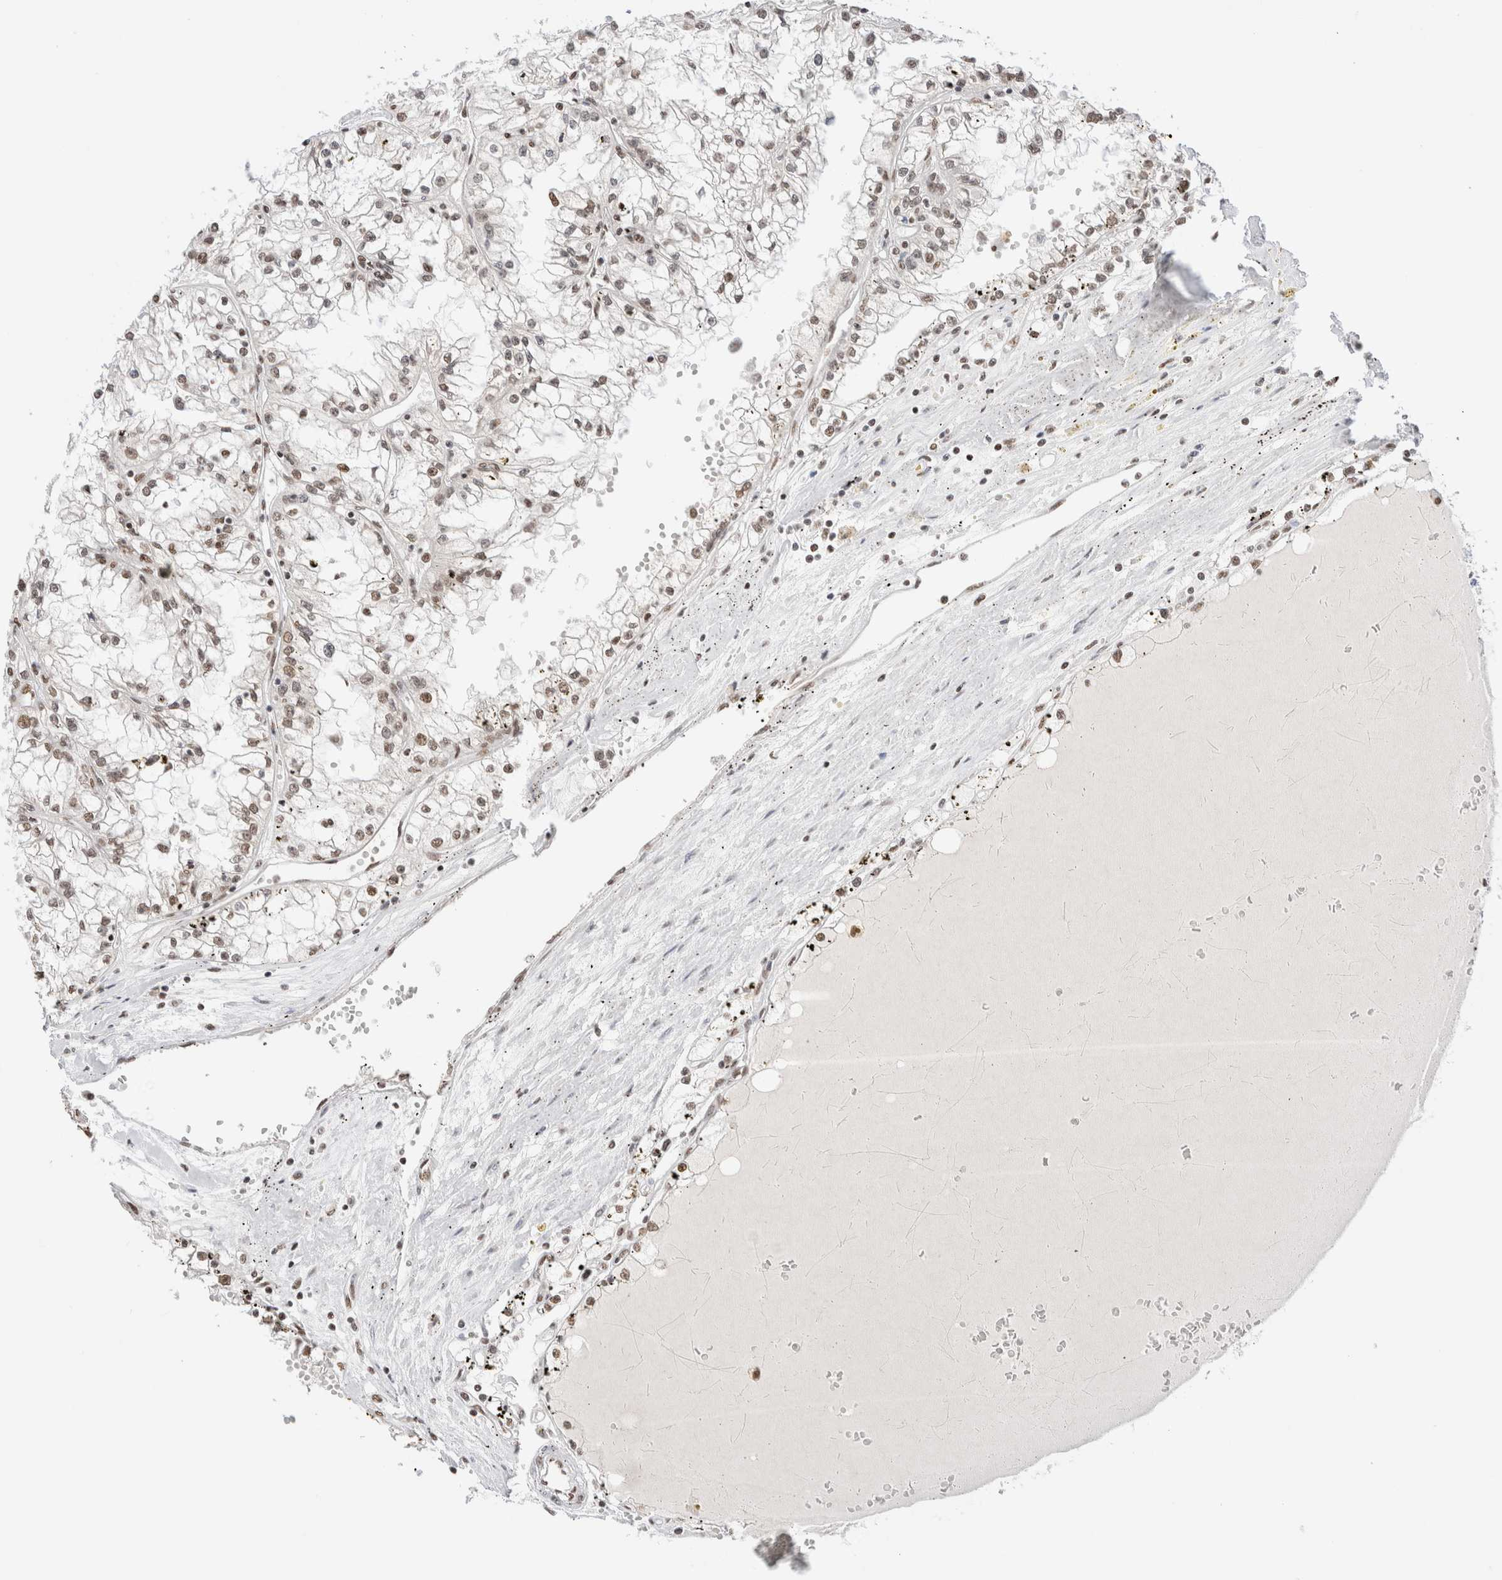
{"staining": {"intensity": "moderate", "quantity": ">75%", "location": "nuclear"}, "tissue": "renal cancer", "cell_type": "Tumor cells", "image_type": "cancer", "snomed": [{"axis": "morphology", "description": "Adenocarcinoma, NOS"}, {"axis": "topography", "description": "Kidney"}], "caption": "Immunohistochemistry (IHC) (DAB) staining of human renal cancer (adenocarcinoma) demonstrates moderate nuclear protein expression in approximately >75% of tumor cells.", "gene": "SUPT3H", "patient": {"sex": "male", "age": 56}}